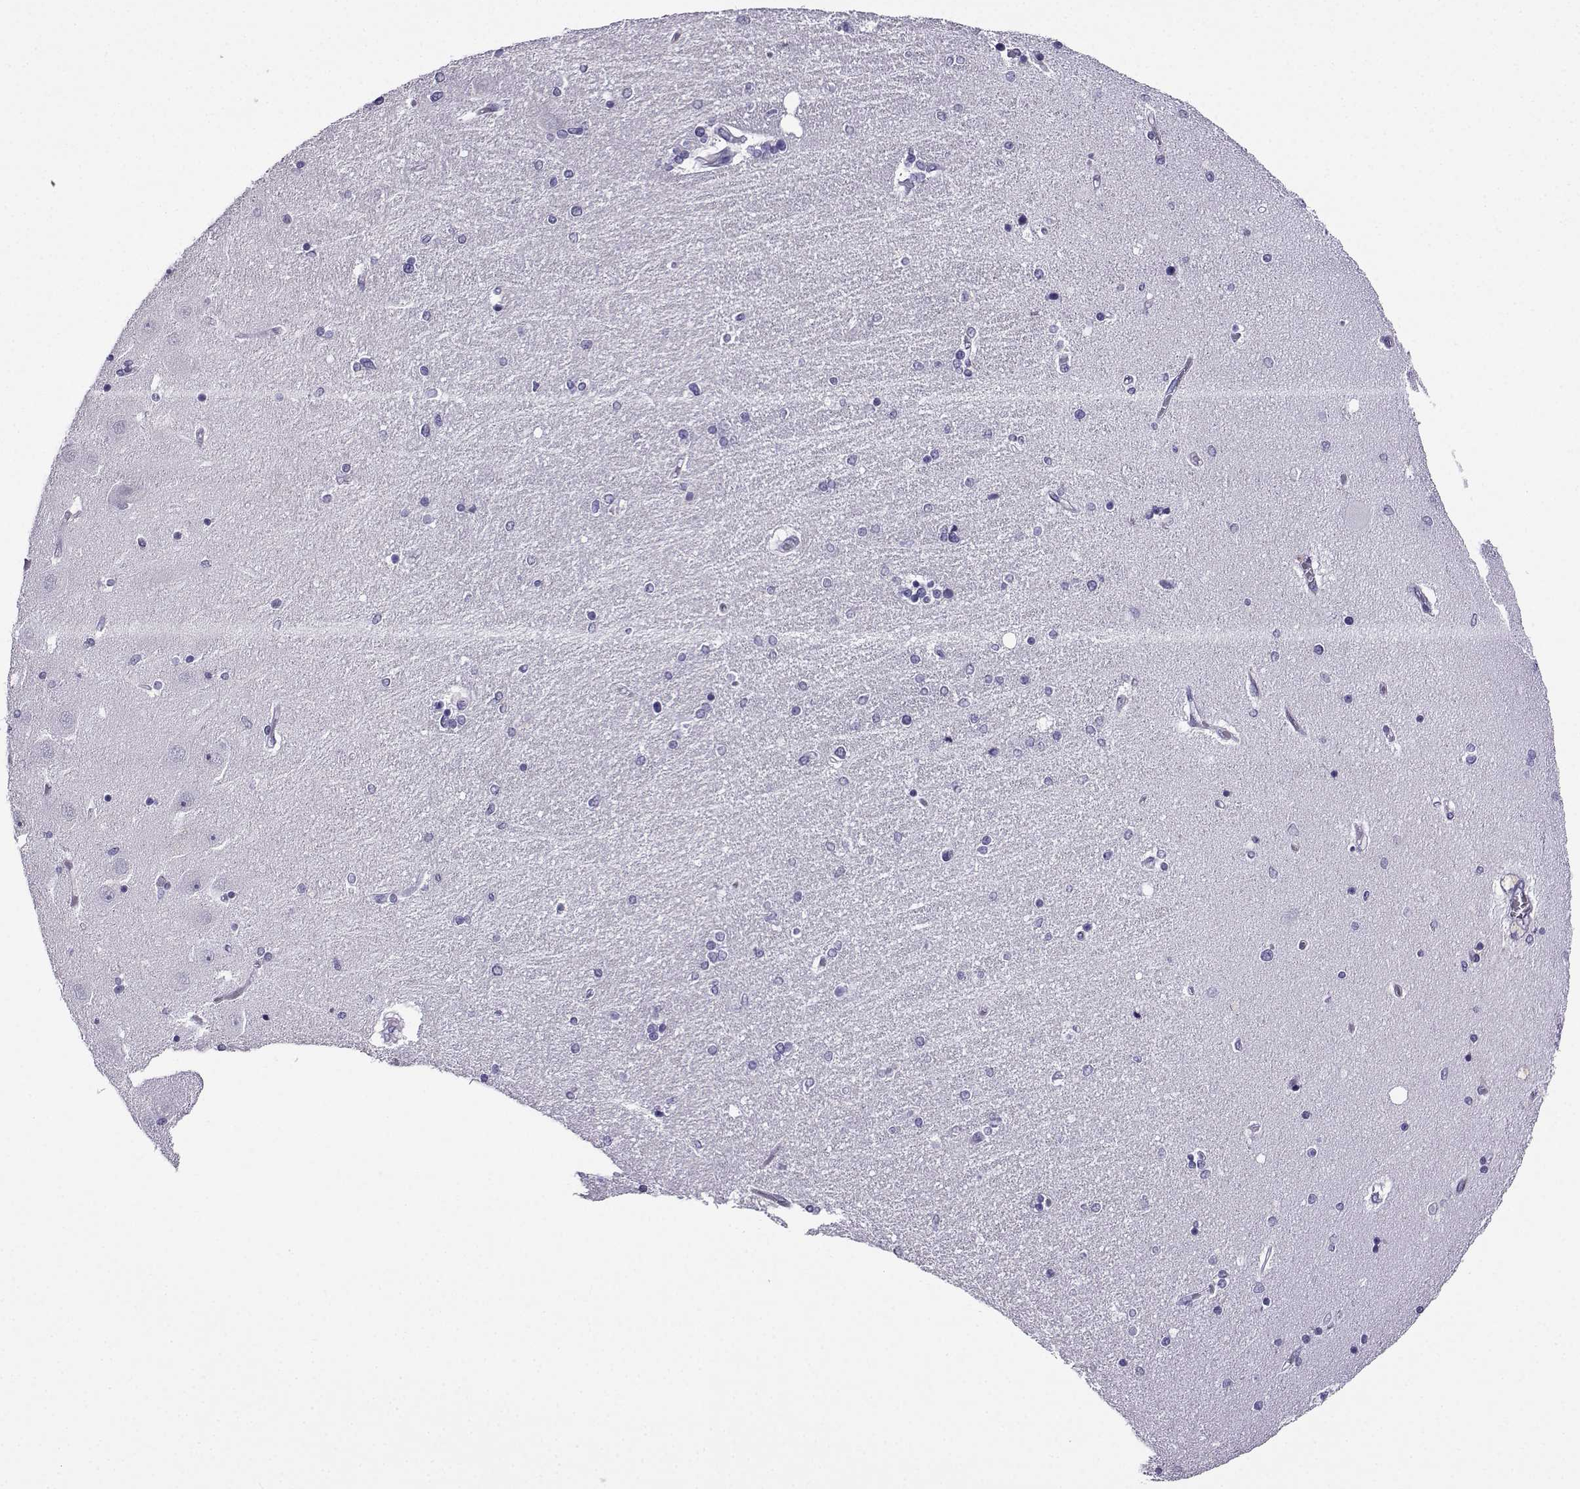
{"staining": {"intensity": "negative", "quantity": "none", "location": "none"}, "tissue": "hippocampus", "cell_type": "Glial cells", "image_type": "normal", "snomed": [{"axis": "morphology", "description": "Normal tissue, NOS"}, {"axis": "topography", "description": "Hippocampus"}], "caption": "A histopathology image of hippocampus stained for a protein displays no brown staining in glial cells.", "gene": "KIF17", "patient": {"sex": "female", "age": 54}}